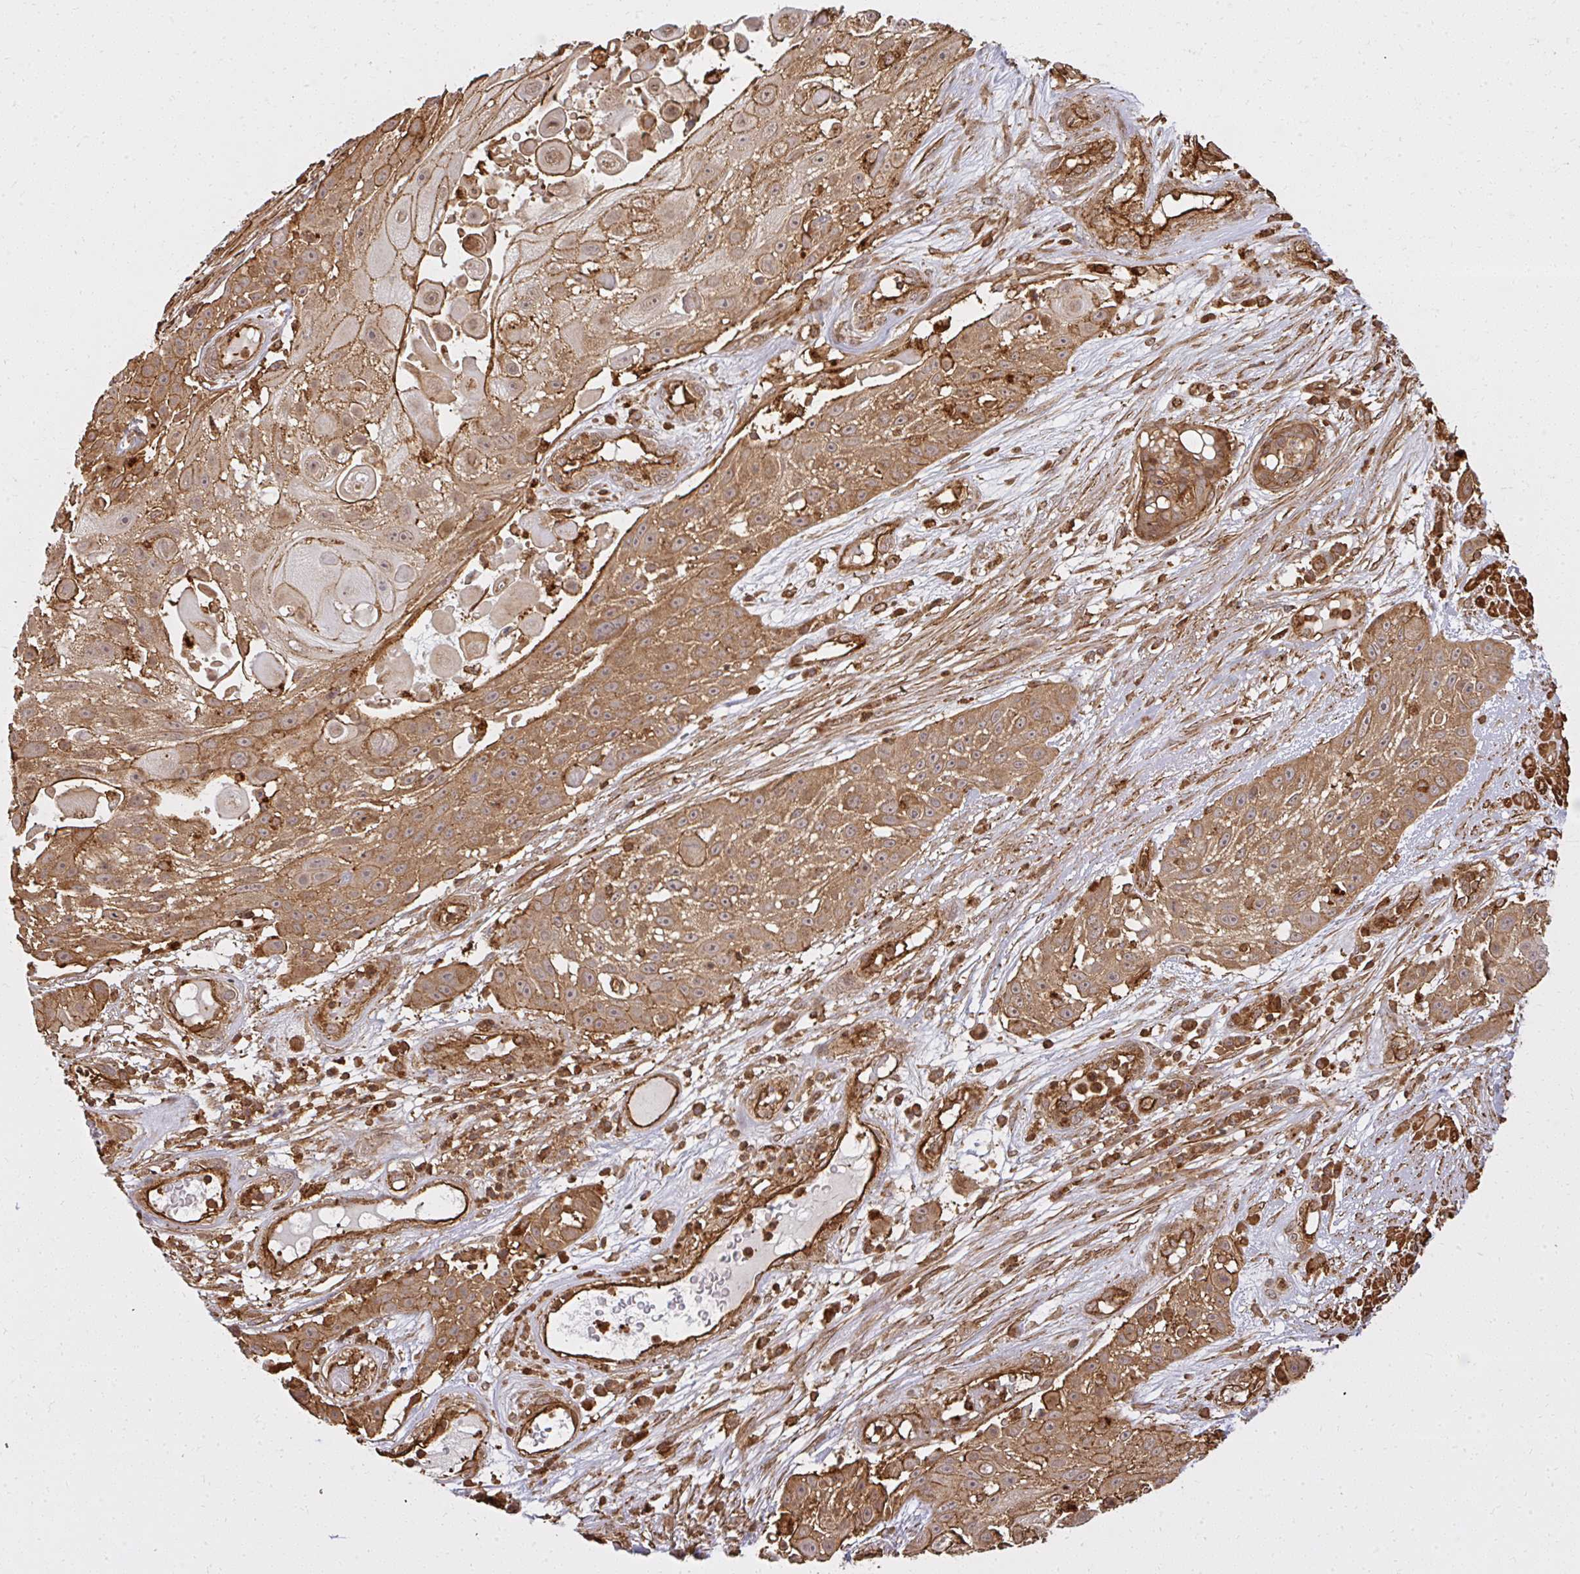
{"staining": {"intensity": "moderate", "quantity": ">75%", "location": "cytoplasmic/membranous"}, "tissue": "skin cancer", "cell_type": "Tumor cells", "image_type": "cancer", "snomed": [{"axis": "morphology", "description": "Squamous cell carcinoma, NOS"}, {"axis": "topography", "description": "Skin"}], "caption": "A photomicrograph showing moderate cytoplasmic/membranous staining in approximately >75% of tumor cells in squamous cell carcinoma (skin), as visualized by brown immunohistochemical staining.", "gene": "GNS", "patient": {"sex": "female", "age": 86}}